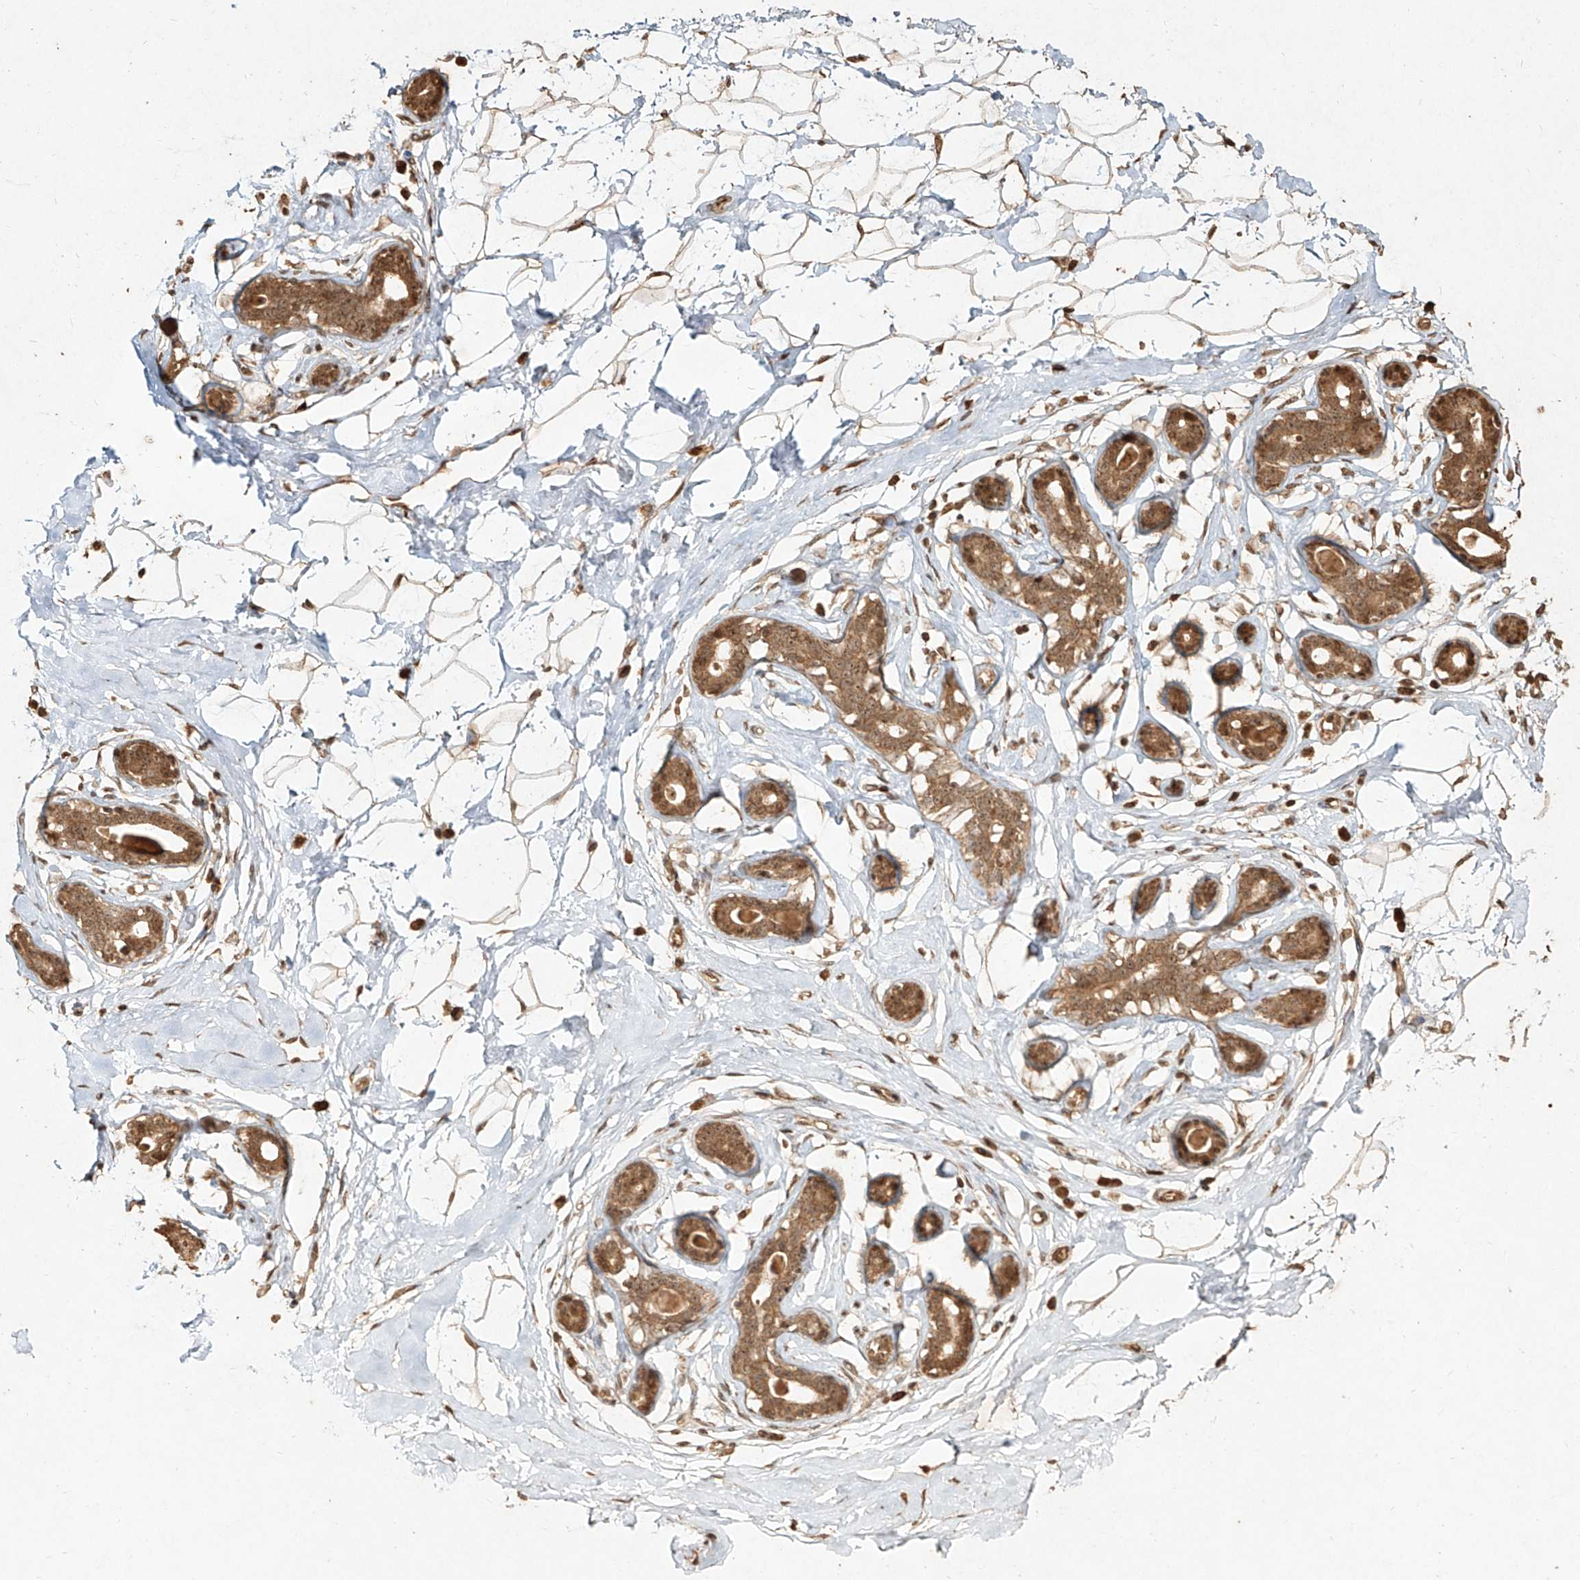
{"staining": {"intensity": "moderate", "quantity": ">75%", "location": "cytoplasmic/membranous,nuclear"}, "tissue": "breast", "cell_type": "Adipocytes", "image_type": "normal", "snomed": [{"axis": "morphology", "description": "Normal tissue, NOS"}, {"axis": "morphology", "description": "Adenoma, NOS"}, {"axis": "topography", "description": "Breast"}], "caption": "Brown immunohistochemical staining in normal human breast exhibits moderate cytoplasmic/membranous,nuclear expression in about >75% of adipocytes. The protein of interest is stained brown, and the nuclei are stained in blue (DAB (3,3'-diaminobenzidine) IHC with brightfield microscopy, high magnification).", "gene": "UBE2K", "patient": {"sex": "female", "age": 23}}